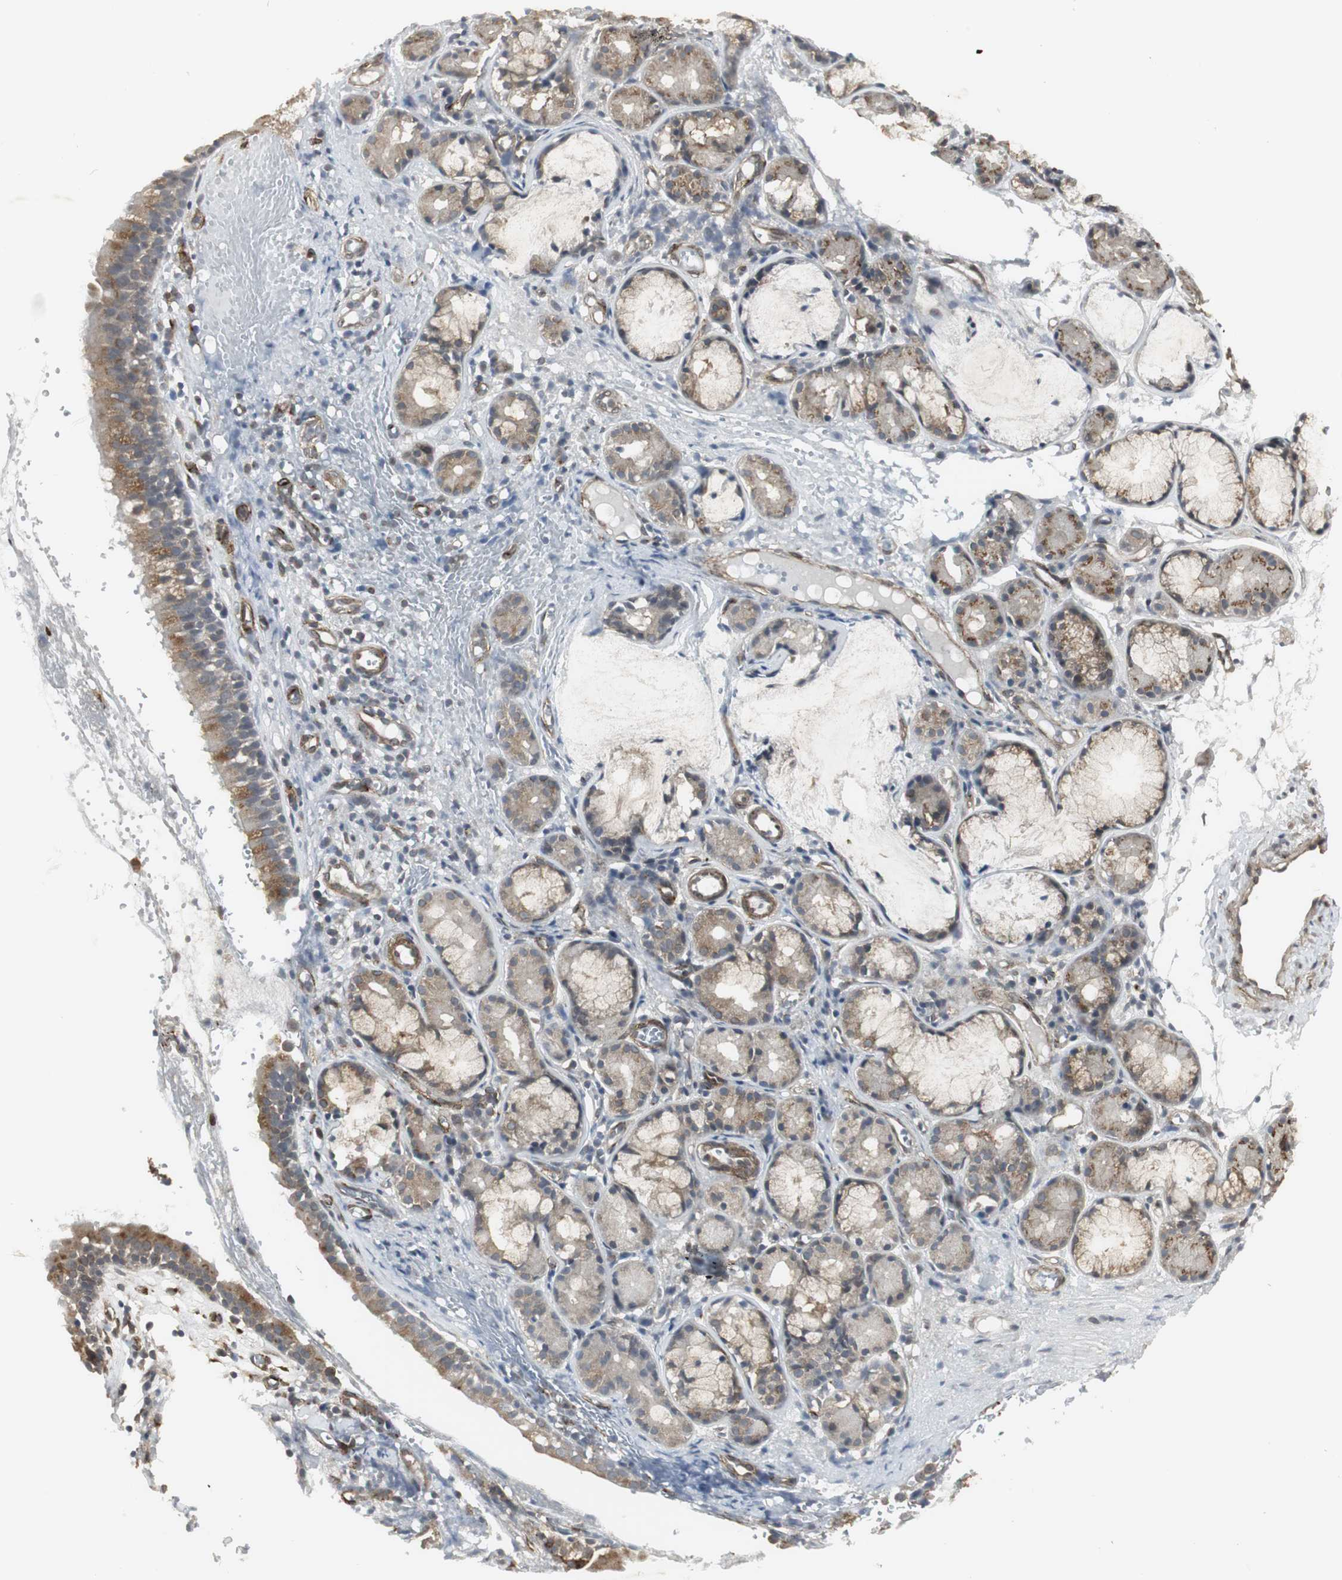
{"staining": {"intensity": "moderate", "quantity": ">75%", "location": "cytoplasmic/membranous"}, "tissue": "nasopharynx", "cell_type": "Respiratory epithelial cells", "image_type": "normal", "snomed": [{"axis": "morphology", "description": "Normal tissue, NOS"}, {"axis": "morphology", "description": "Inflammation, NOS"}, {"axis": "topography", "description": "Nasopharynx"}], "caption": "Brown immunohistochemical staining in unremarkable human nasopharynx displays moderate cytoplasmic/membranous staining in about >75% of respiratory epithelial cells. (Stains: DAB in brown, nuclei in blue, Microscopy: brightfield microscopy at high magnification).", "gene": "SCYL3", "patient": {"sex": "female", "age": 55}}